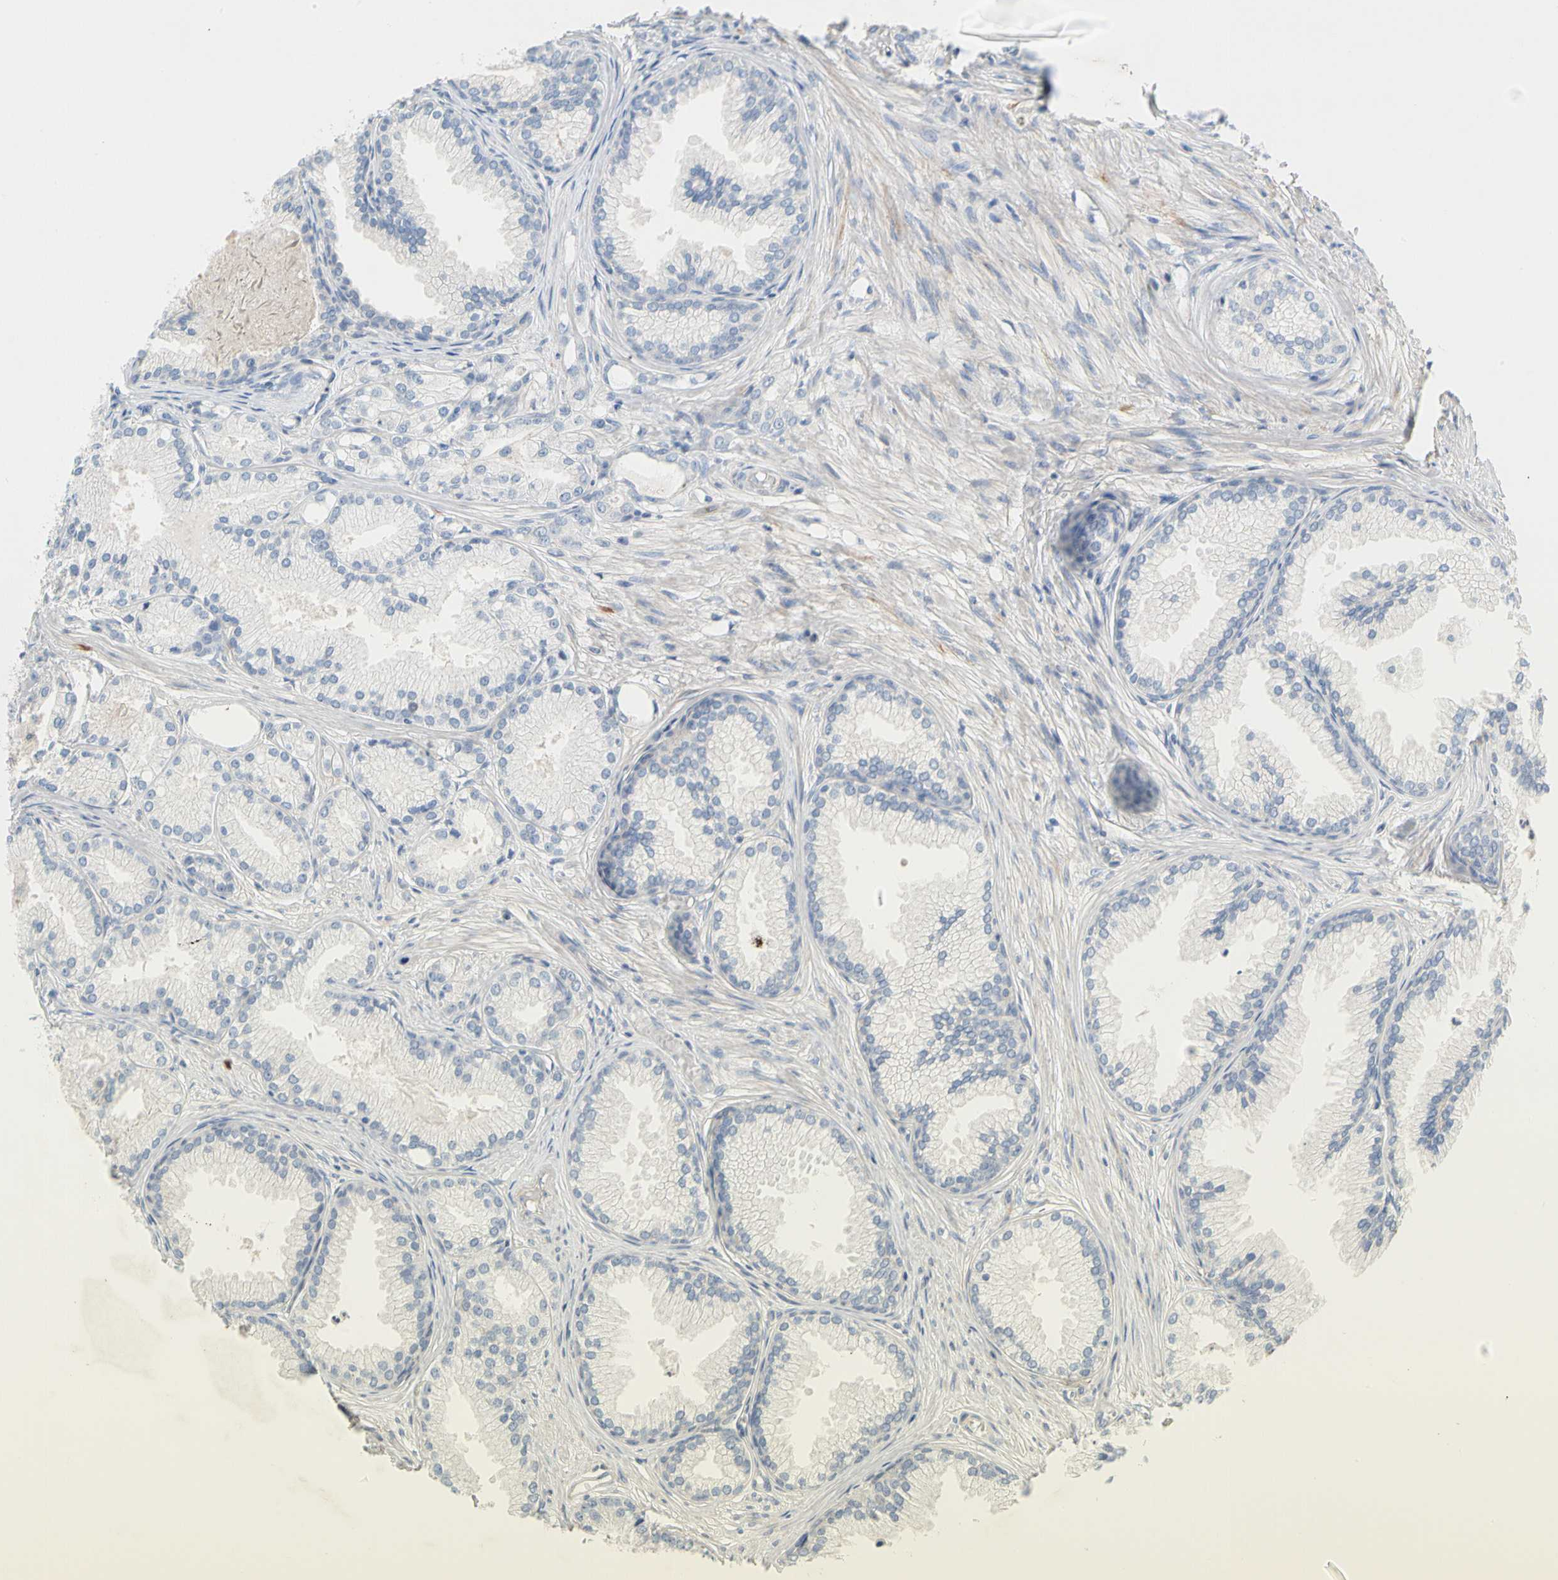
{"staining": {"intensity": "negative", "quantity": "none", "location": "none"}, "tissue": "prostate cancer", "cell_type": "Tumor cells", "image_type": "cancer", "snomed": [{"axis": "morphology", "description": "Adenocarcinoma, Low grade"}, {"axis": "topography", "description": "Prostate"}], "caption": "Immunohistochemical staining of human prostate cancer displays no significant expression in tumor cells.", "gene": "CCM2L", "patient": {"sex": "male", "age": 72}}